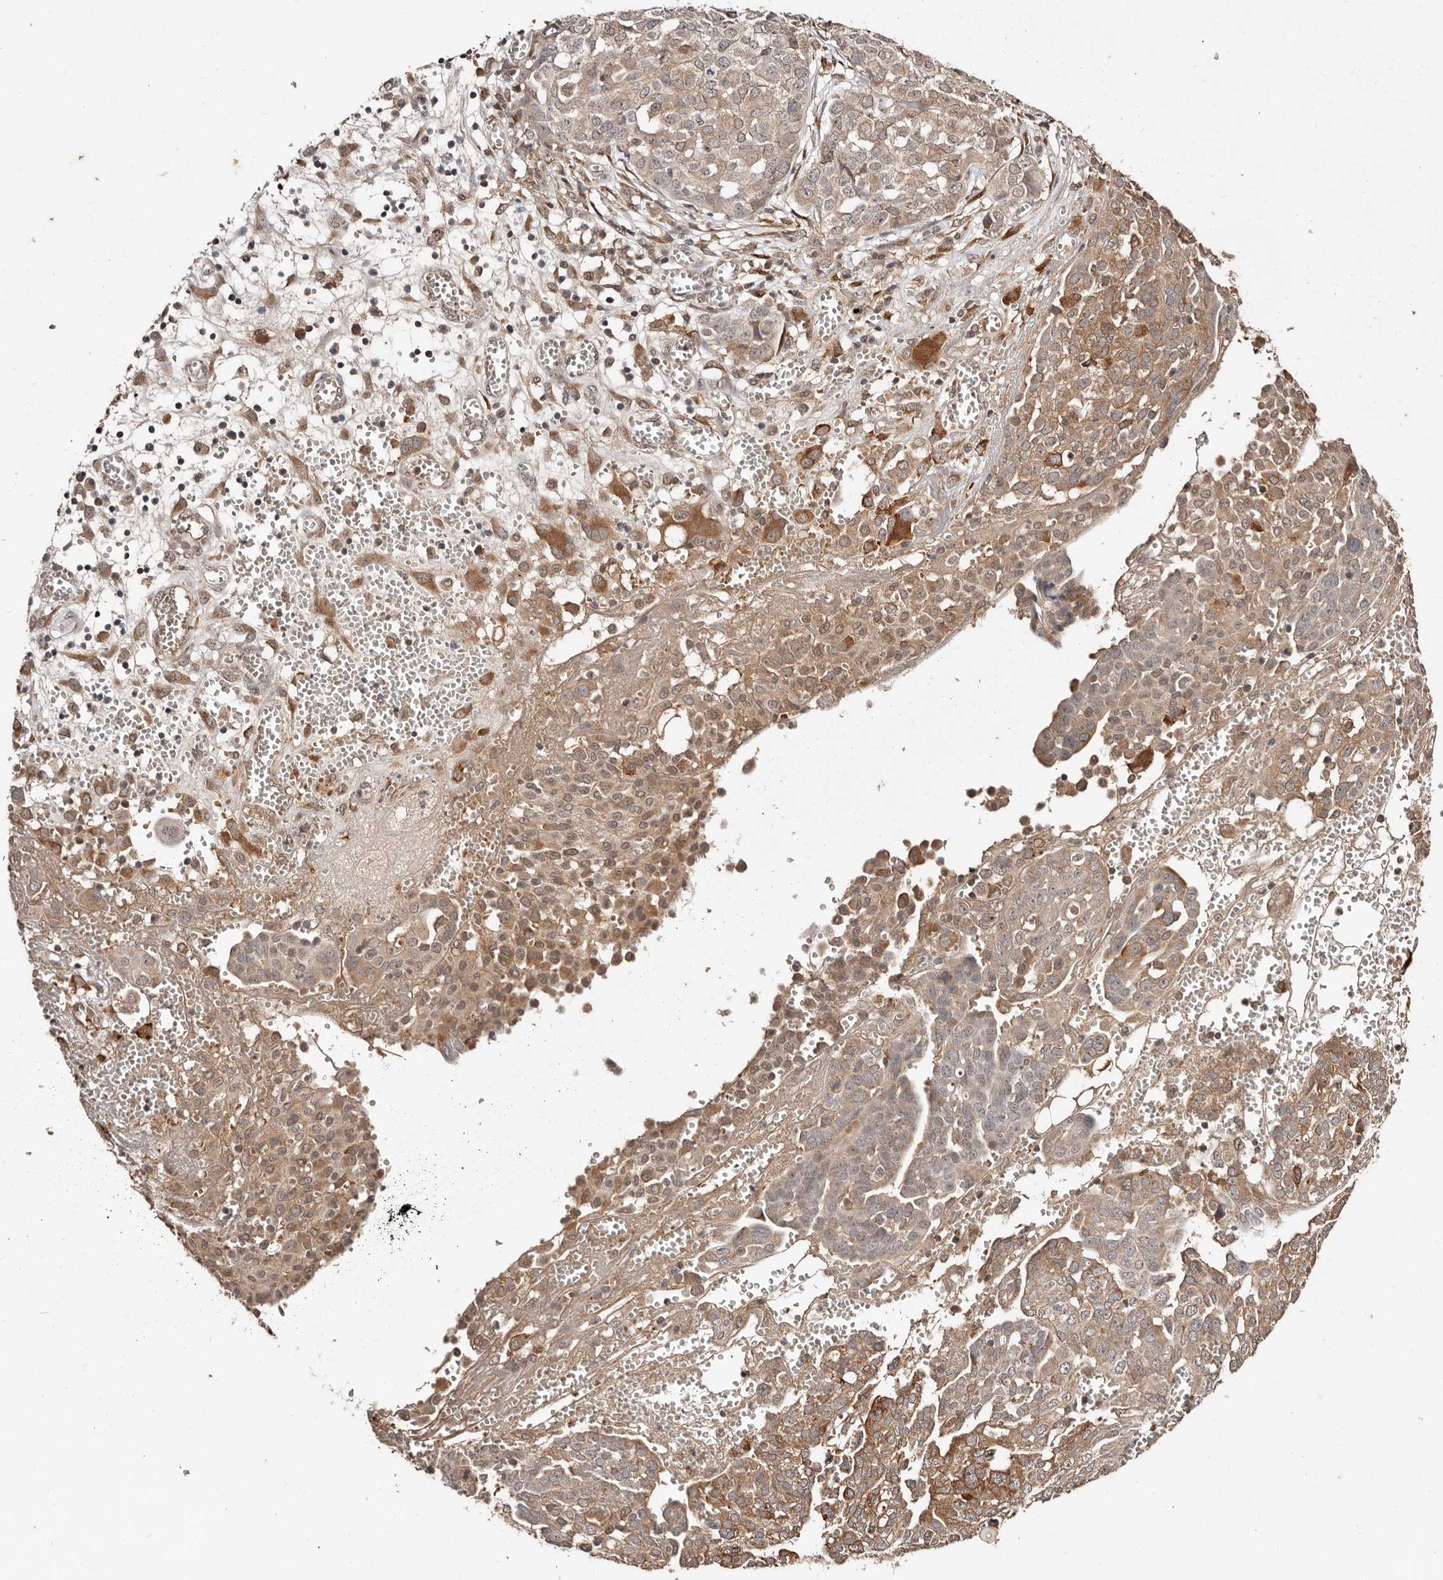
{"staining": {"intensity": "moderate", "quantity": ">75%", "location": "cytoplasmic/membranous"}, "tissue": "ovarian cancer", "cell_type": "Tumor cells", "image_type": "cancer", "snomed": [{"axis": "morphology", "description": "Cystadenocarcinoma, serous, NOS"}, {"axis": "topography", "description": "Soft tissue"}, {"axis": "topography", "description": "Ovary"}], "caption": "Immunohistochemistry (DAB) staining of human ovarian cancer reveals moderate cytoplasmic/membranous protein staining in approximately >75% of tumor cells. (DAB IHC with brightfield microscopy, high magnification).", "gene": "BICRAL", "patient": {"sex": "female", "age": 57}}